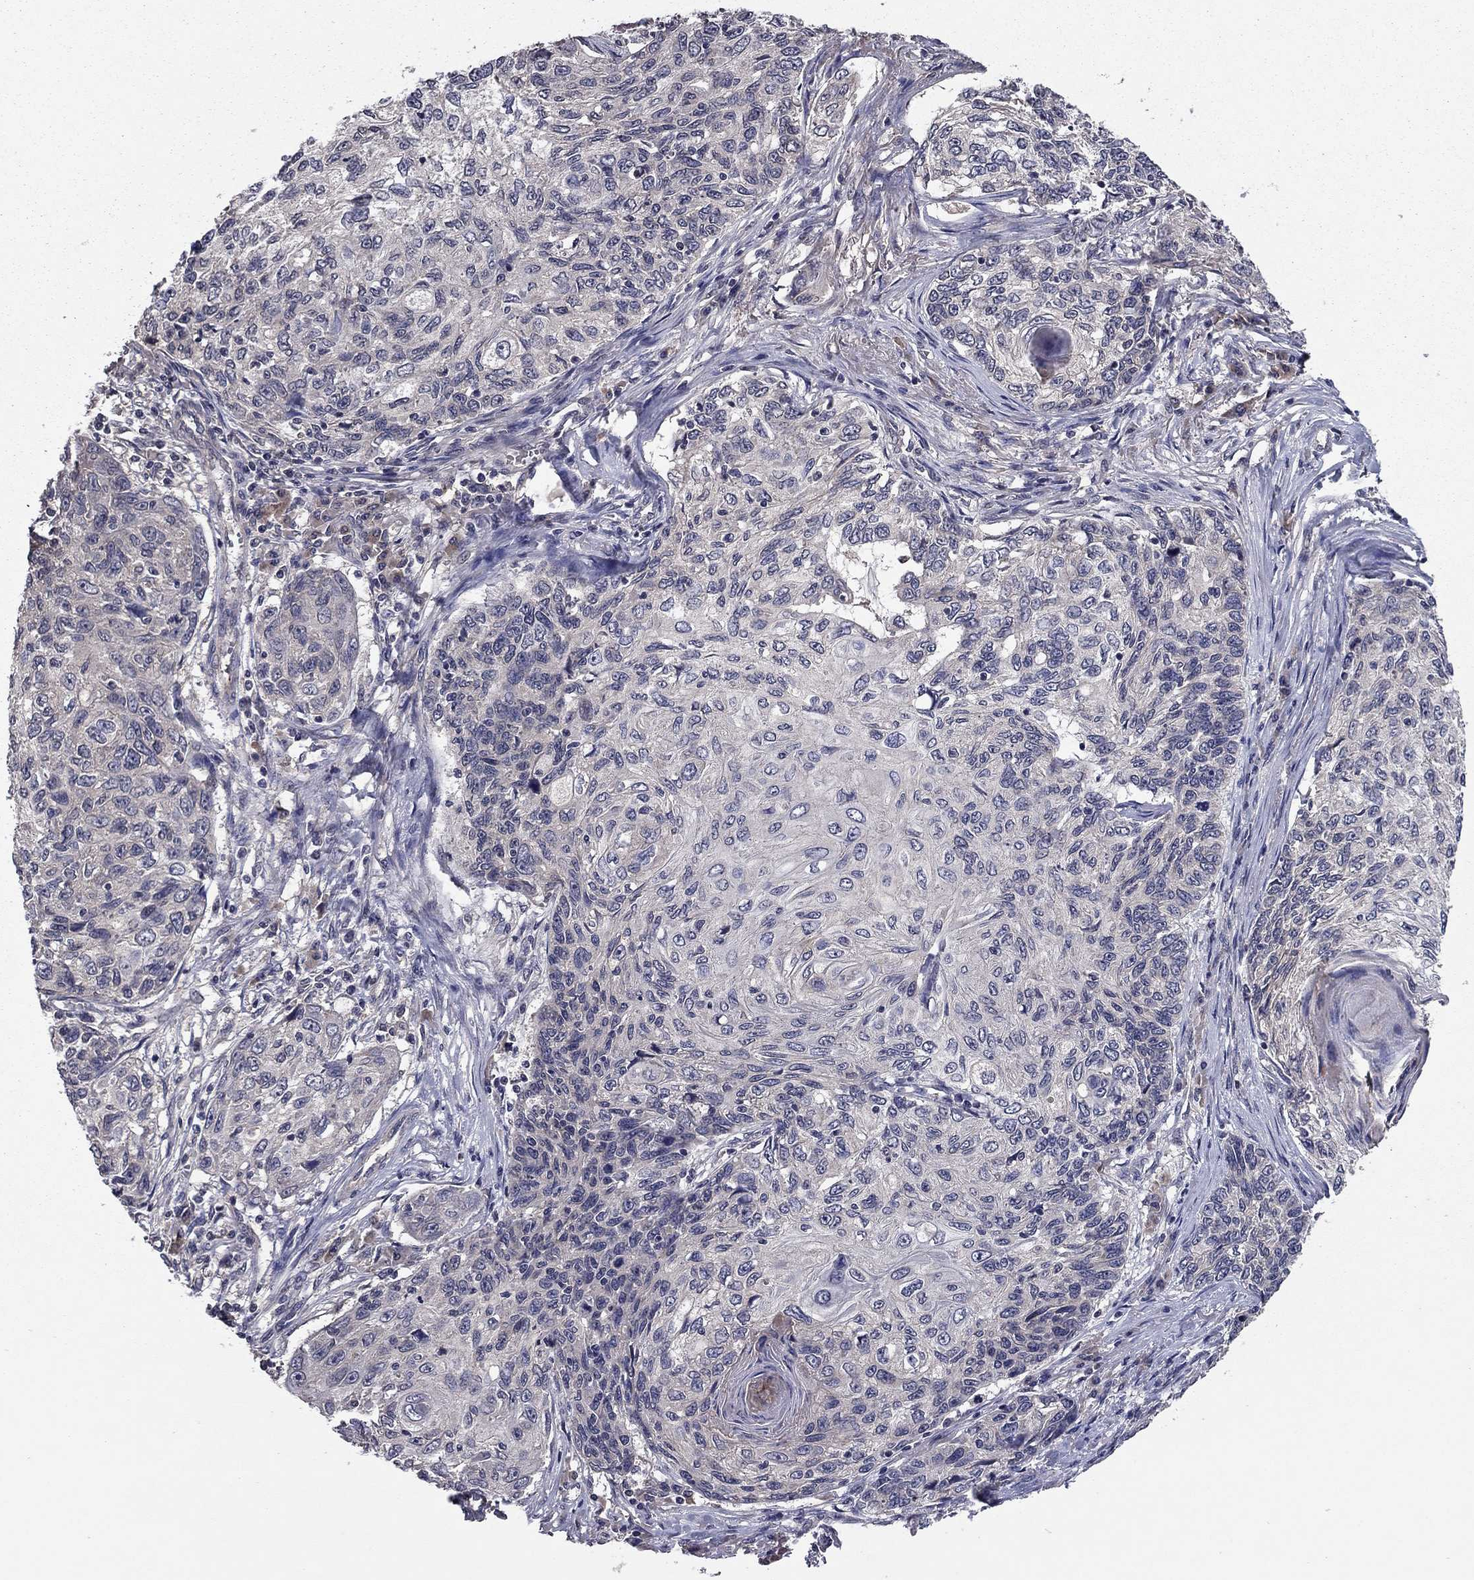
{"staining": {"intensity": "negative", "quantity": "none", "location": "none"}, "tissue": "skin cancer", "cell_type": "Tumor cells", "image_type": "cancer", "snomed": [{"axis": "morphology", "description": "Squamous cell carcinoma, NOS"}, {"axis": "topography", "description": "Skin"}], "caption": "Skin cancer was stained to show a protein in brown. There is no significant expression in tumor cells.", "gene": "PROS1", "patient": {"sex": "male", "age": 92}}